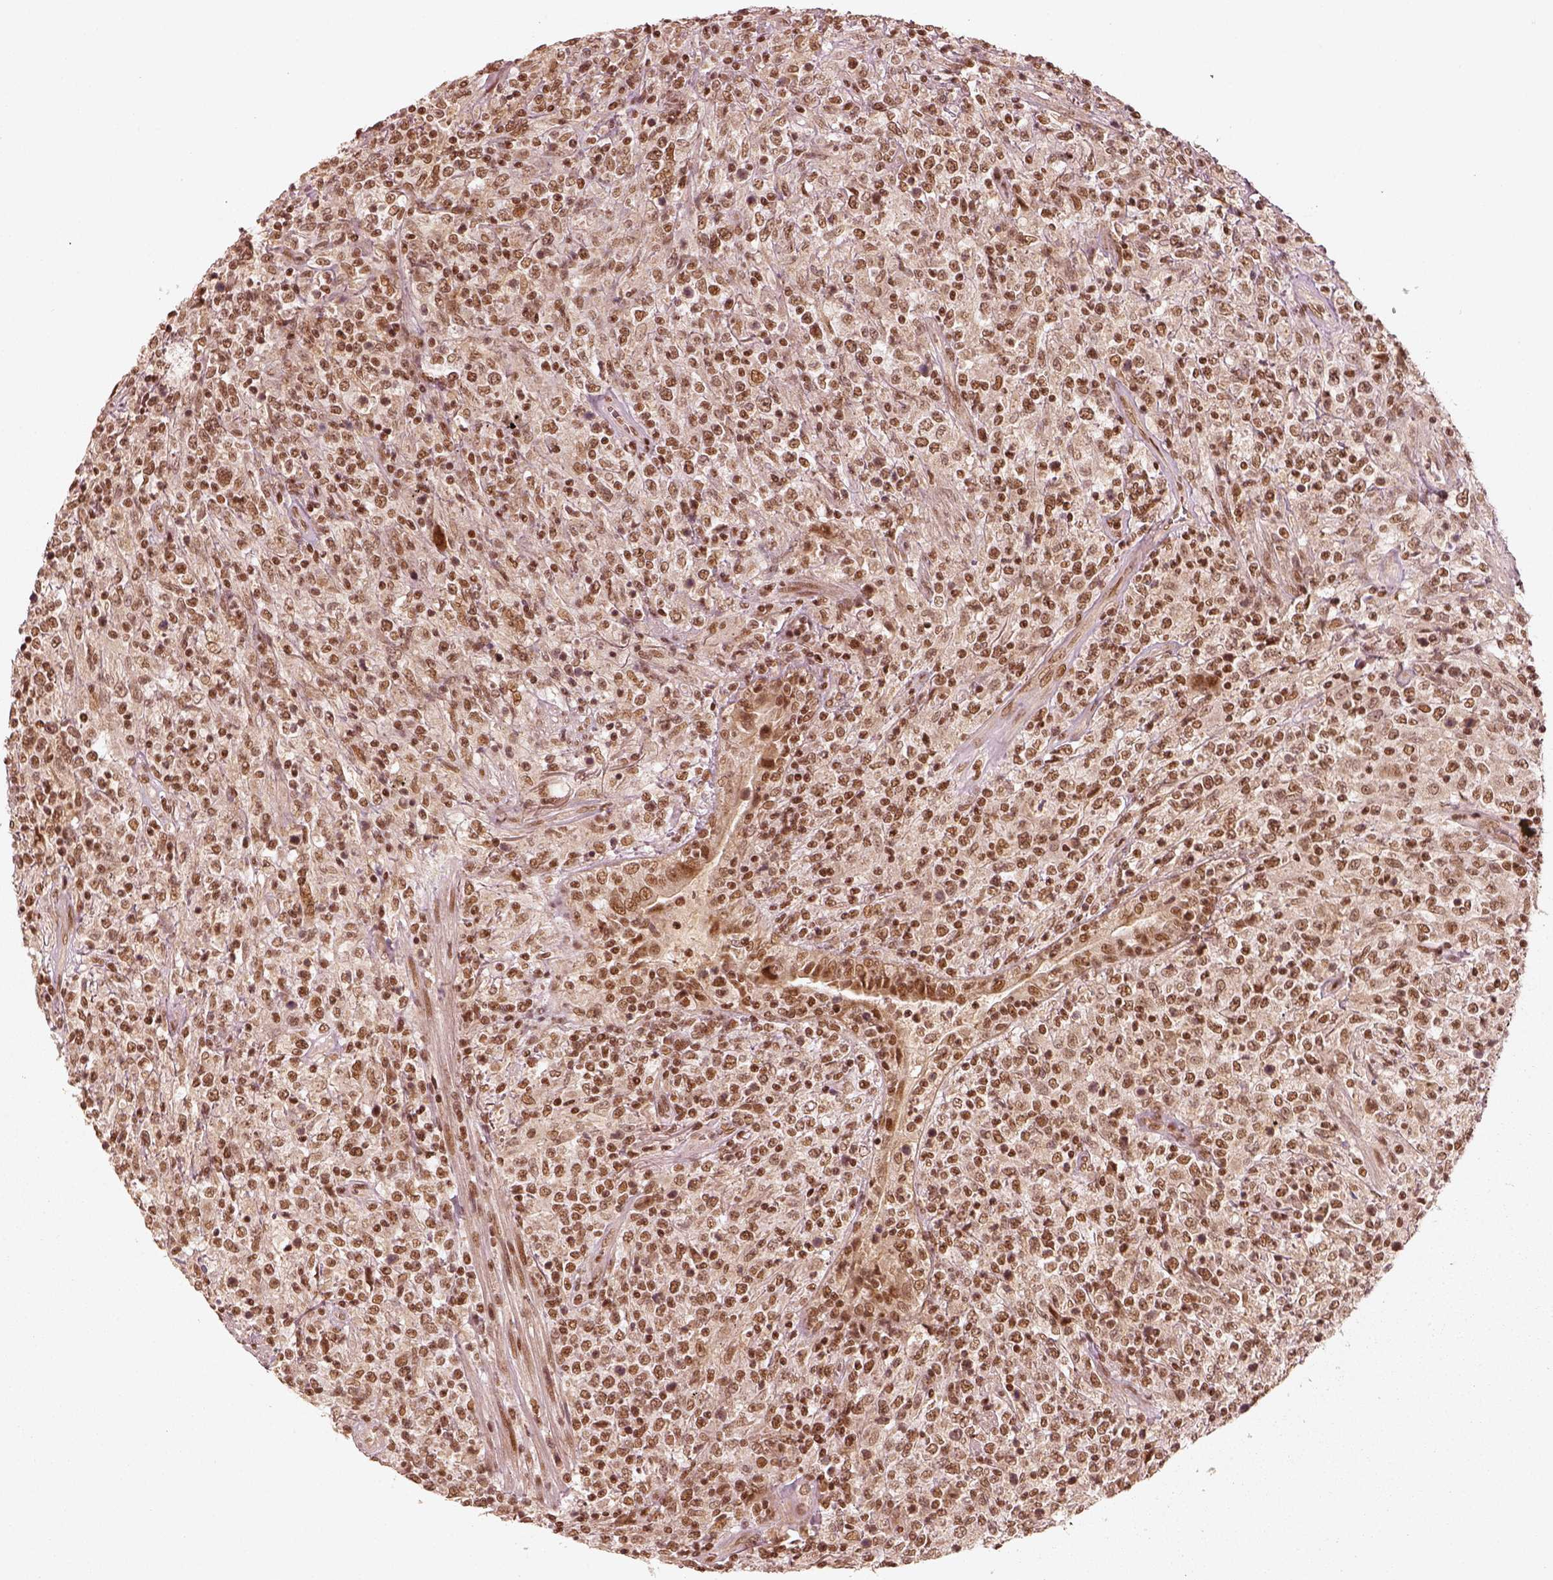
{"staining": {"intensity": "moderate", "quantity": ">75%", "location": "nuclear"}, "tissue": "lymphoma", "cell_type": "Tumor cells", "image_type": "cancer", "snomed": [{"axis": "morphology", "description": "Malignant lymphoma, non-Hodgkin's type, High grade"}, {"axis": "topography", "description": "Lung"}], "caption": "Human lymphoma stained with a protein marker demonstrates moderate staining in tumor cells.", "gene": "GMEB2", "patient": {"sex": "male", "age": 79}}